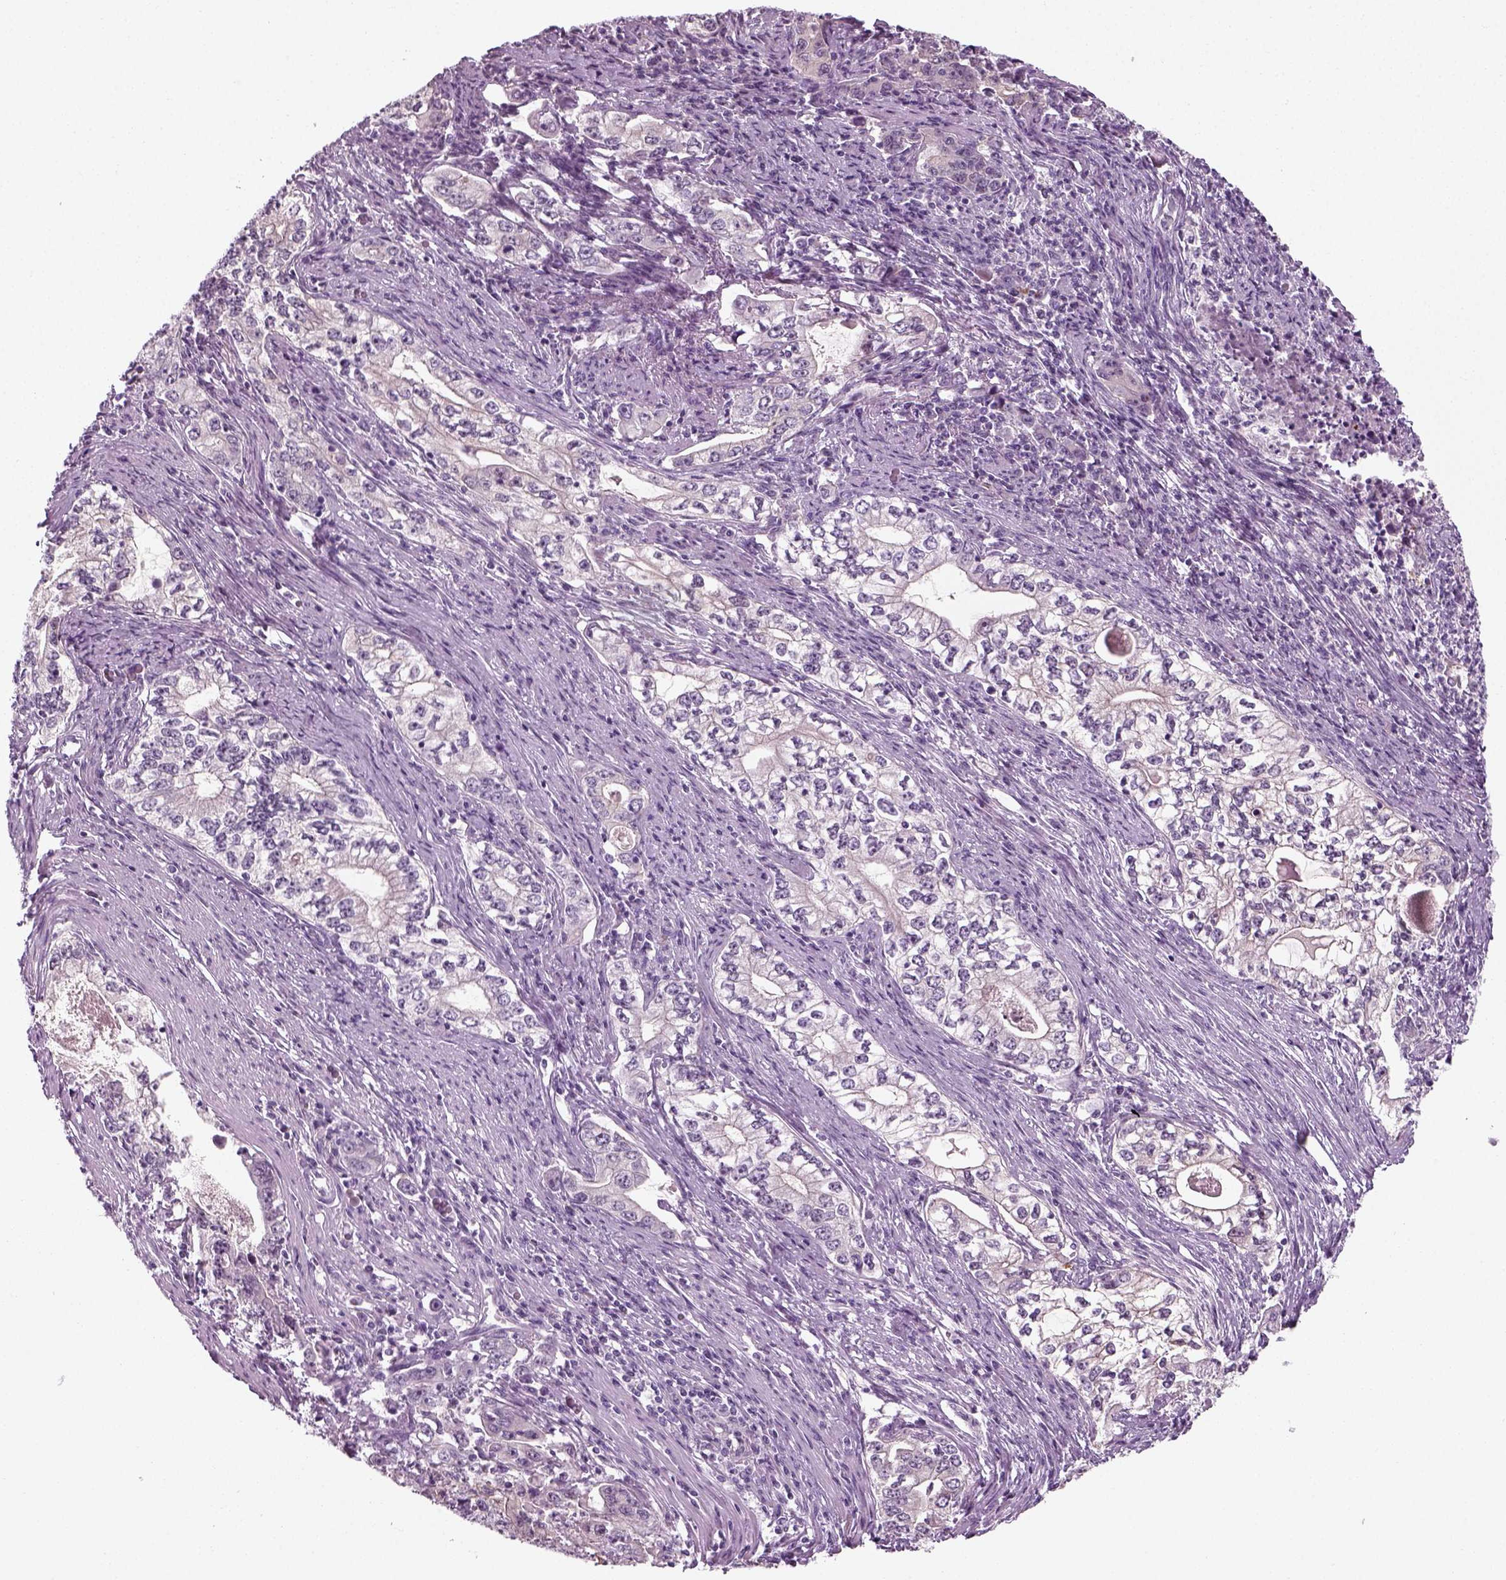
{"staining": {"intensity": "negative", "quantity": "none", "location": "none"}, "tissue": "stomach cancer", "cell_type": "Tumor cells", "image_type": "cancer", "snomed": [{"axis": "morphology", "description": "Adenocarcinoma, NOS"}, {"axis": "topography", "description": "Stomach, lower"}], "caption": "Immunohistochemistry of stomach cancer displays no positivity in tumor cells.", "gene": "KRT75", "patient": {"sex": "female", "age": 72}}